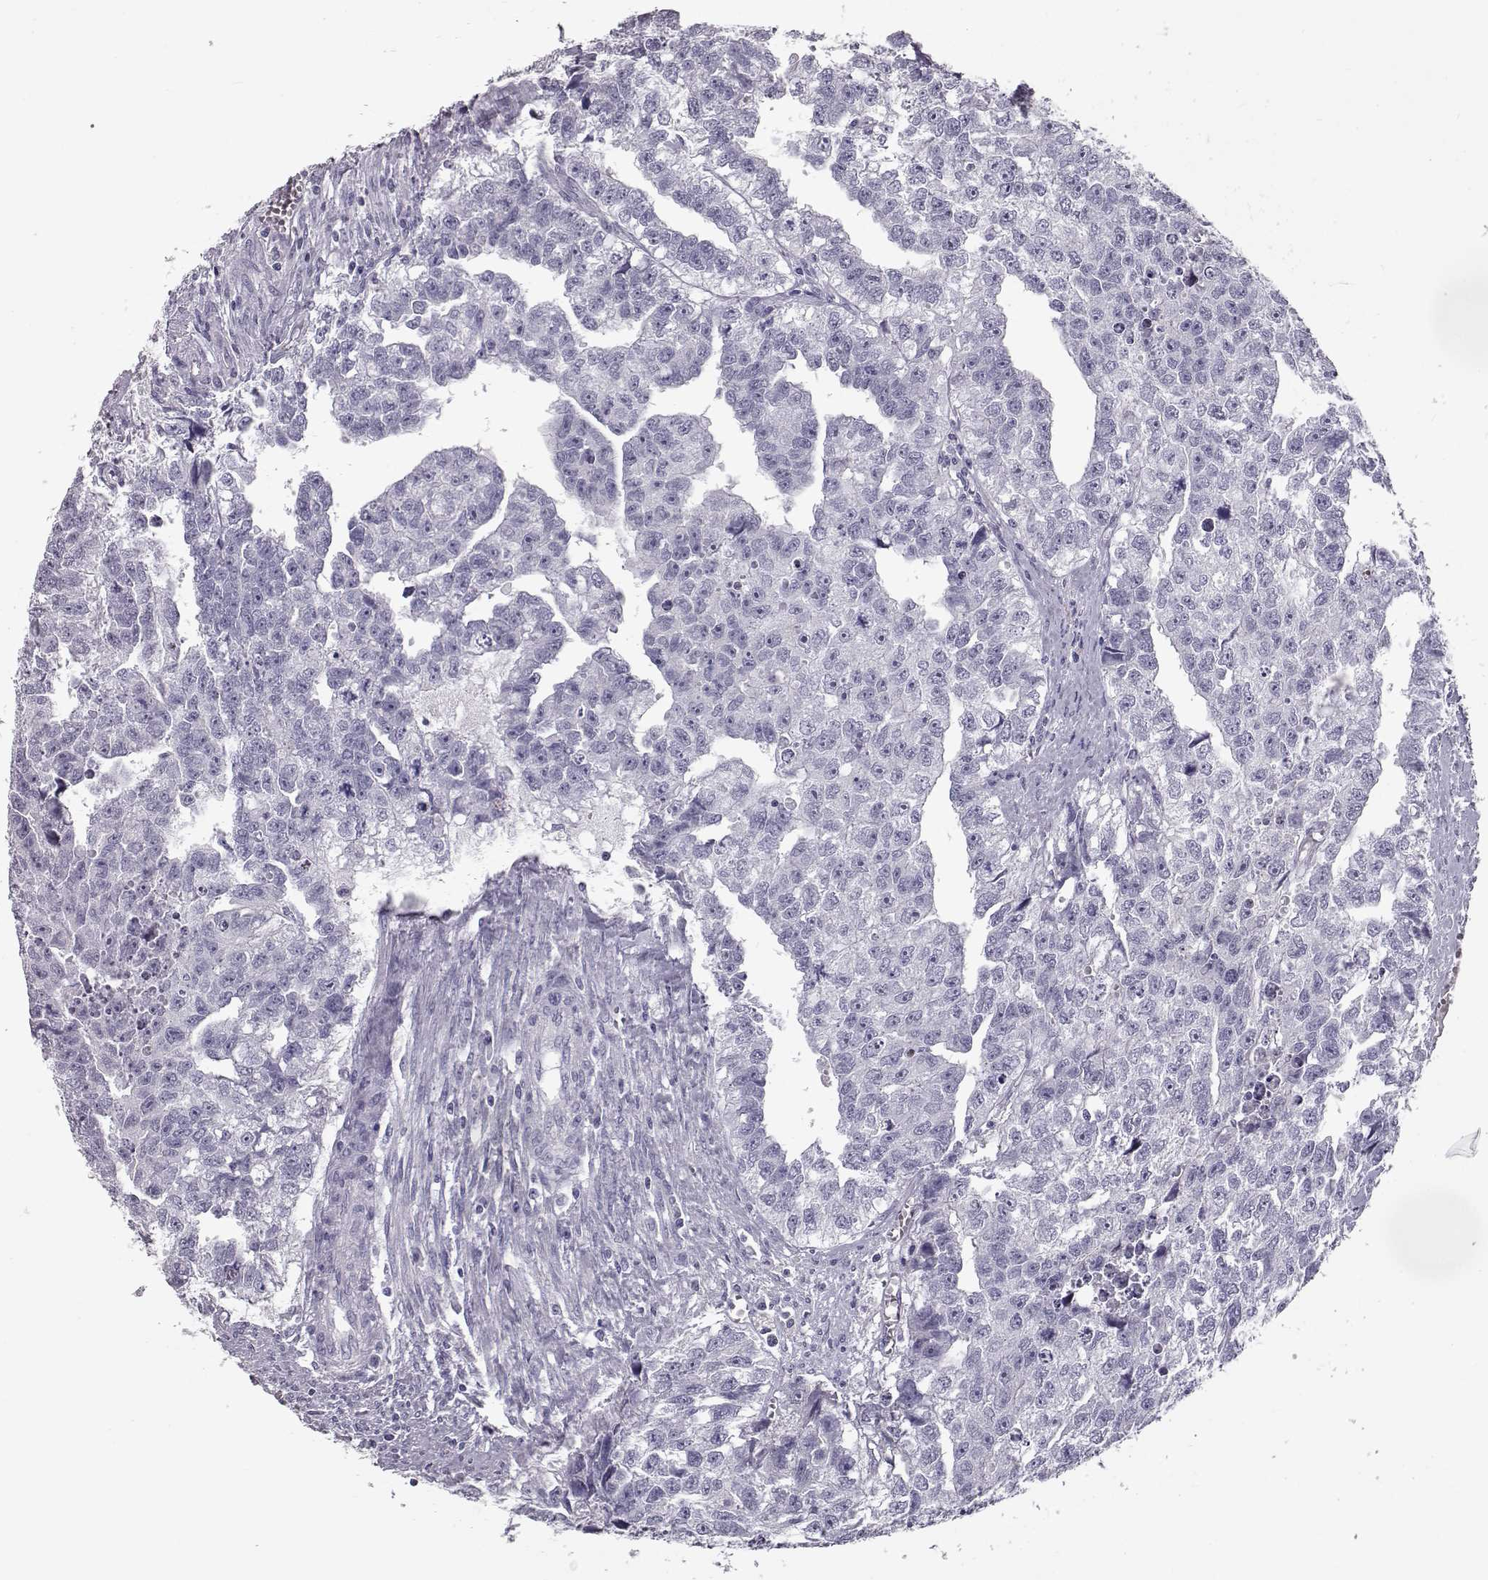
{"staining": {"intensity": "negative", "quantity": "none", "location": "none"}, "tissue": "testis cancer", "cell_type": "Tumor cells", "image_type": "cancer", "snomed": [{"axis": "morphology", "description": "Carcinoma, Embryonal, NOS"}, {"axis": "morphology", "description": "Teratoma, malignant, NOS"}, {"axis": "topography", "description": "Testis"}], "caption": "Tumor cells show no significant expression in testis cancer (embryonal carcinoma).", "gene": "CCL19", "patient": {"sex": "male", "age": 44}}